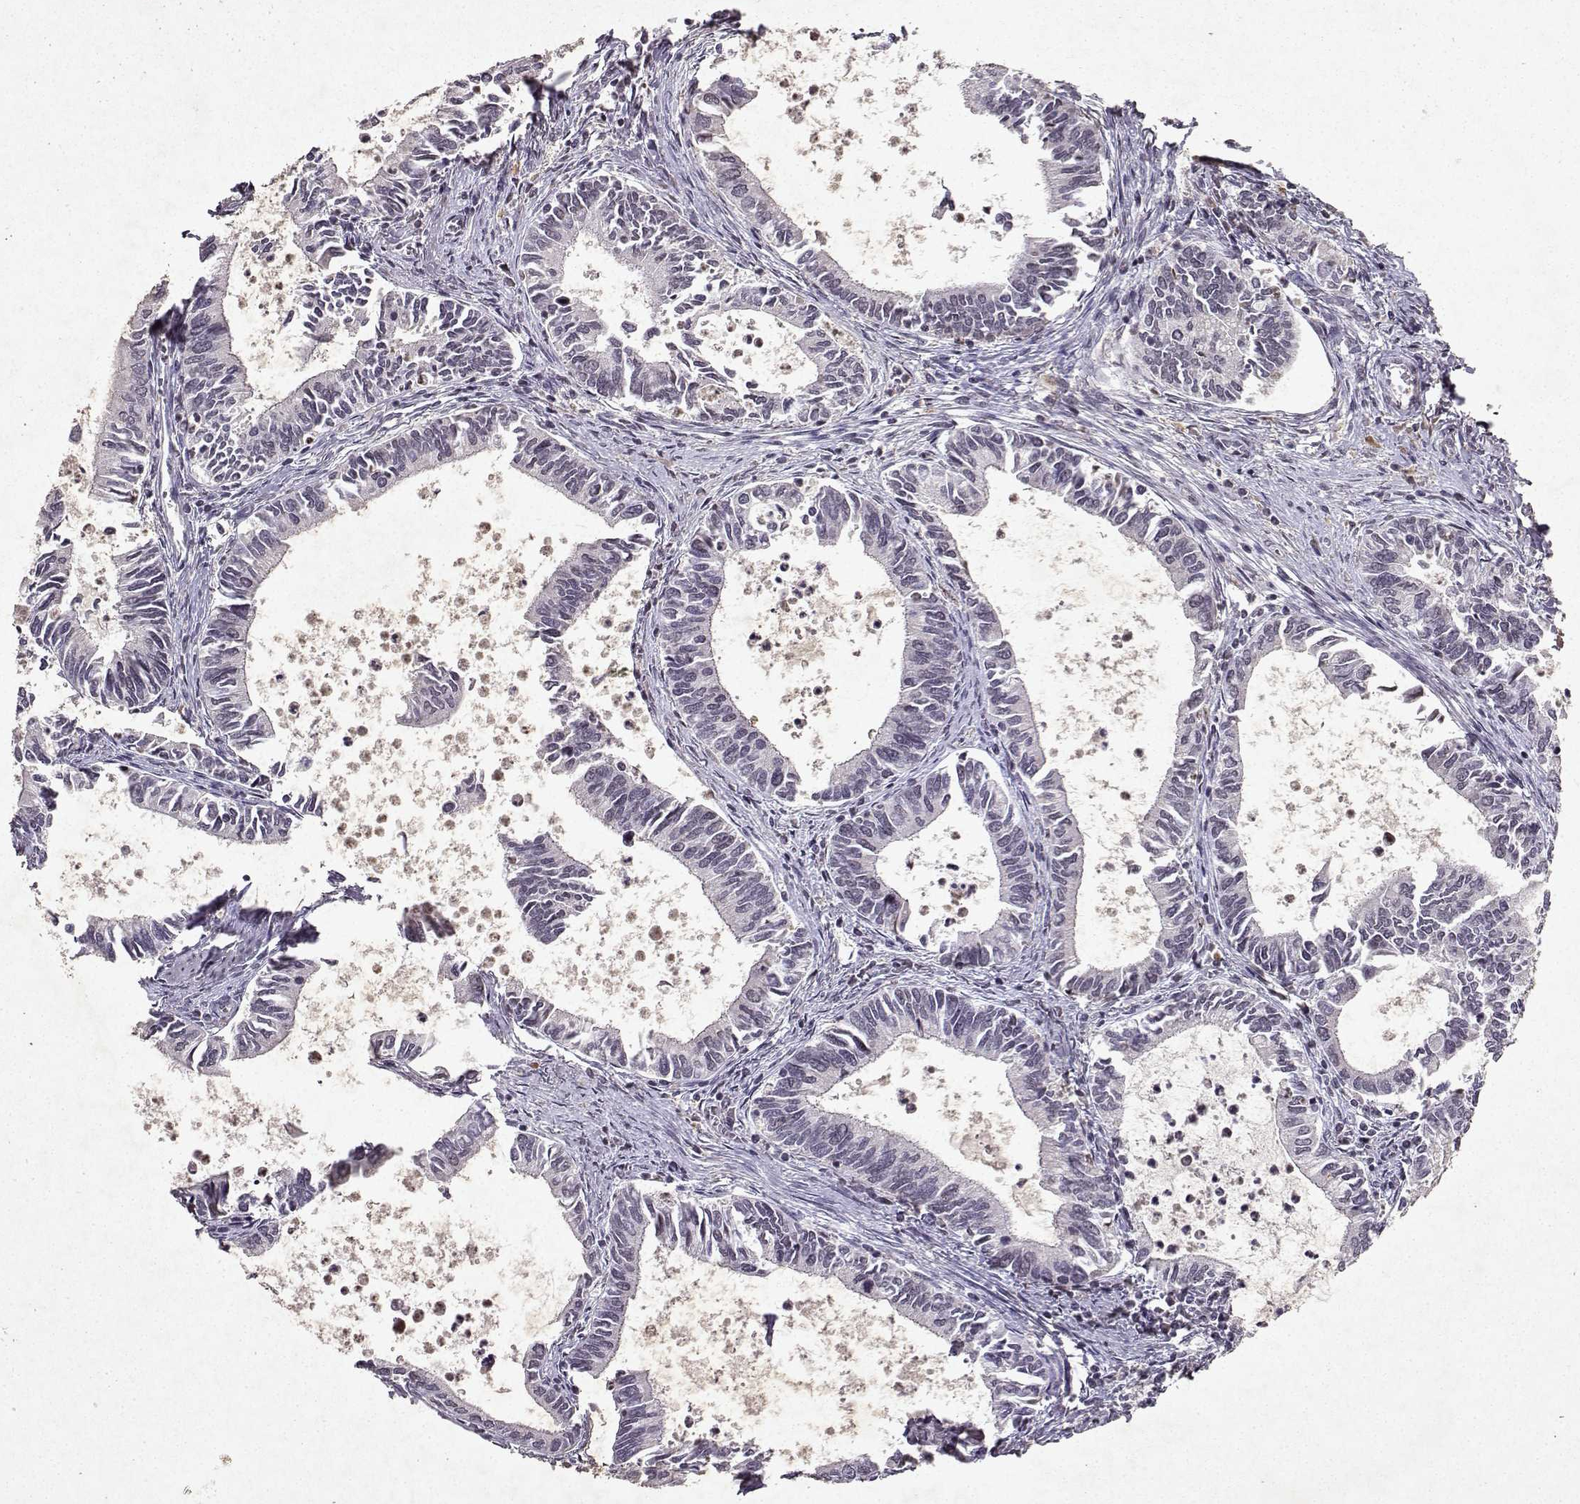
{"staining": {"intensity": "negative", "quantity": "none", "location": "none"}, "tissue": "cervical cancer", "cell_type": "Tumor cells", "image_type": "cancer", "snomed": [{"axis": "morphology", "description": "Adenocarcinoma, NOS"}, {"axis": "topography", "description": "Cervix"}], "caption": "Tumor cells are negative for brown protein staining in cervical cancer.", "gene": "DDX56", "patient": {"sex": "female", "age": 42}}